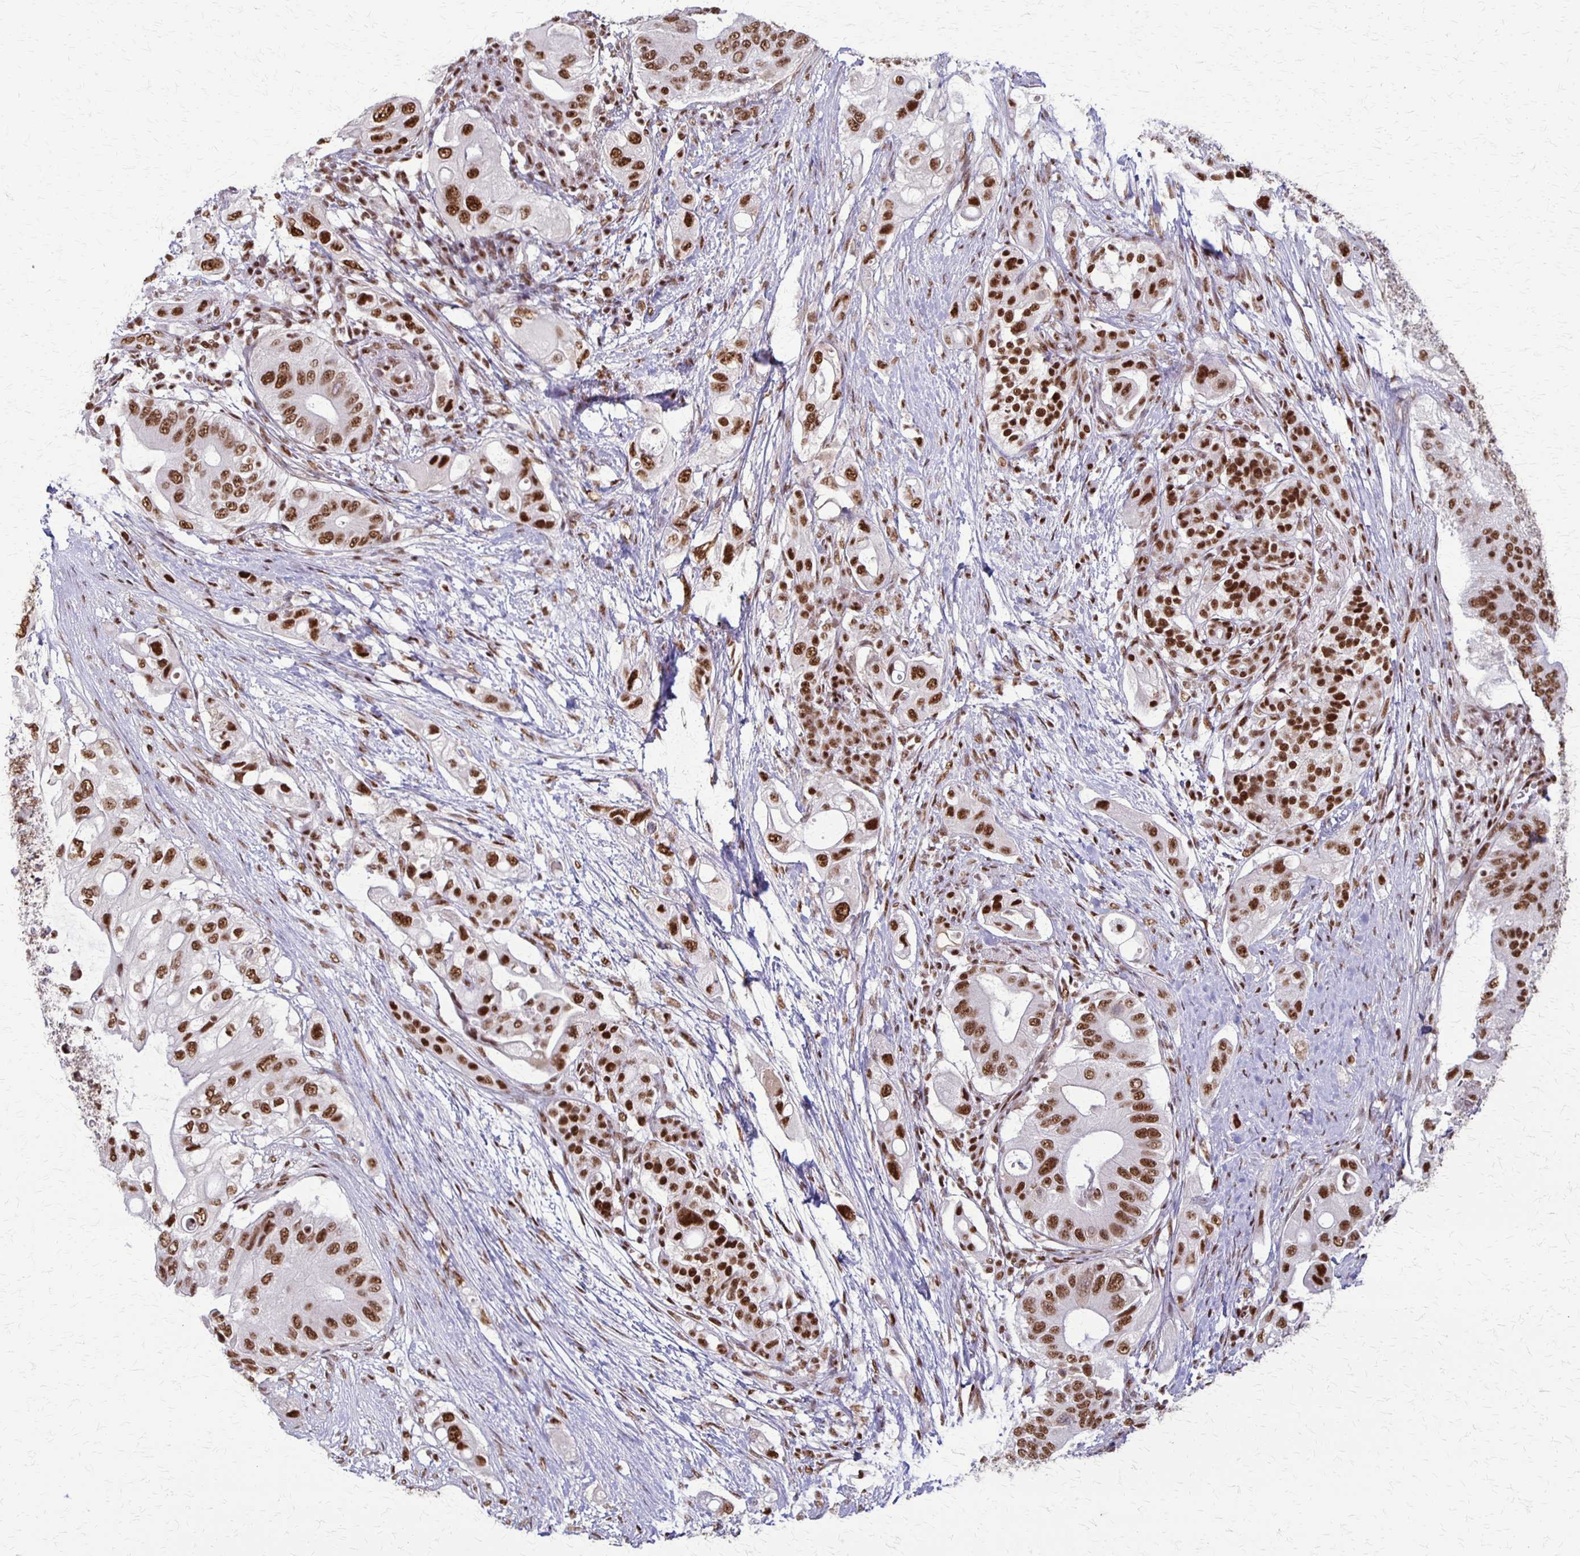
{"staining": {"intensity": "strong", "quantity": ">75%", "location": "nuclear"}, "tissue": "pancreatic cancer", "cell_type": "Tumor cells", "image_type": "cancer", "snomed": [{"axis": "morphology", "description": "Adenocarcinoma, NOS"}, {"axis": "topography", "description": "Pancreas"}], "caption": "Adenocarcinoma (pancreatic) stained with DAB immunohistochemistry reveals high levels of strong nuclear staining in approximately >75% of tumor cells. (Stains: DAB in brown, nuclei in blue, Microscopy: brightfield microscopy at high magnification).", "gene": "XRCC6", "patient": {"sex": "female", "age": 72}}